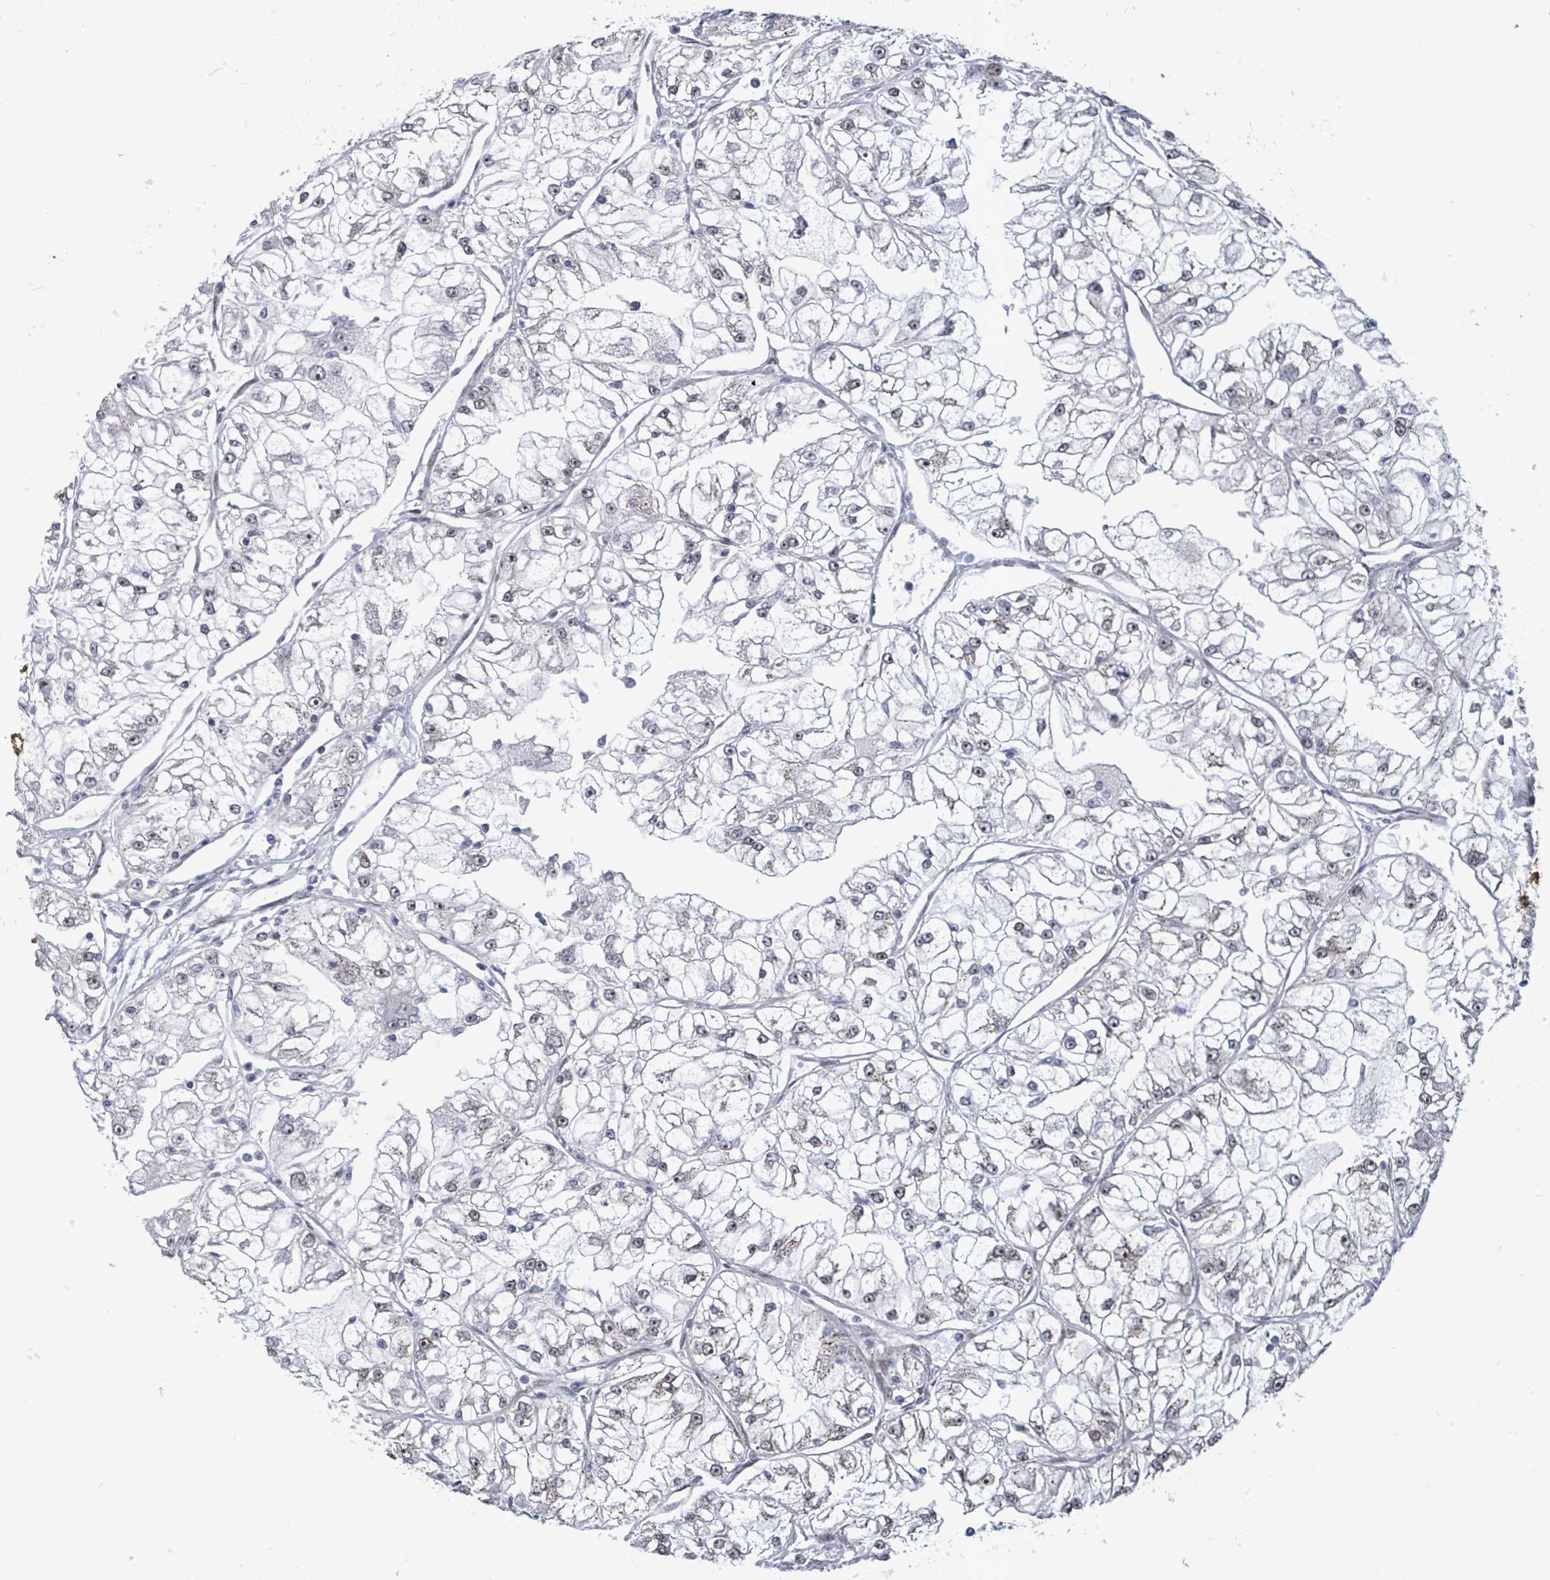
{"staining": {"intensity": "negative", "quantity": "none", "location": "none"}, "tissue": "renal cancer", "cell_type": "Tumor cells", "image_type": "cancer", "snomed": [{"axis": "morphology", "description": "Adenocarcinoma, NOS"}, {"axis": "topography", "description": "Kidney"}], "caption": "Photomicrograph shows no protein expression in tumor cells of adenocarcinoma (renal) tissue.", "gene": "TUSC1", "patient": {"sex": "female", "age": 72}}